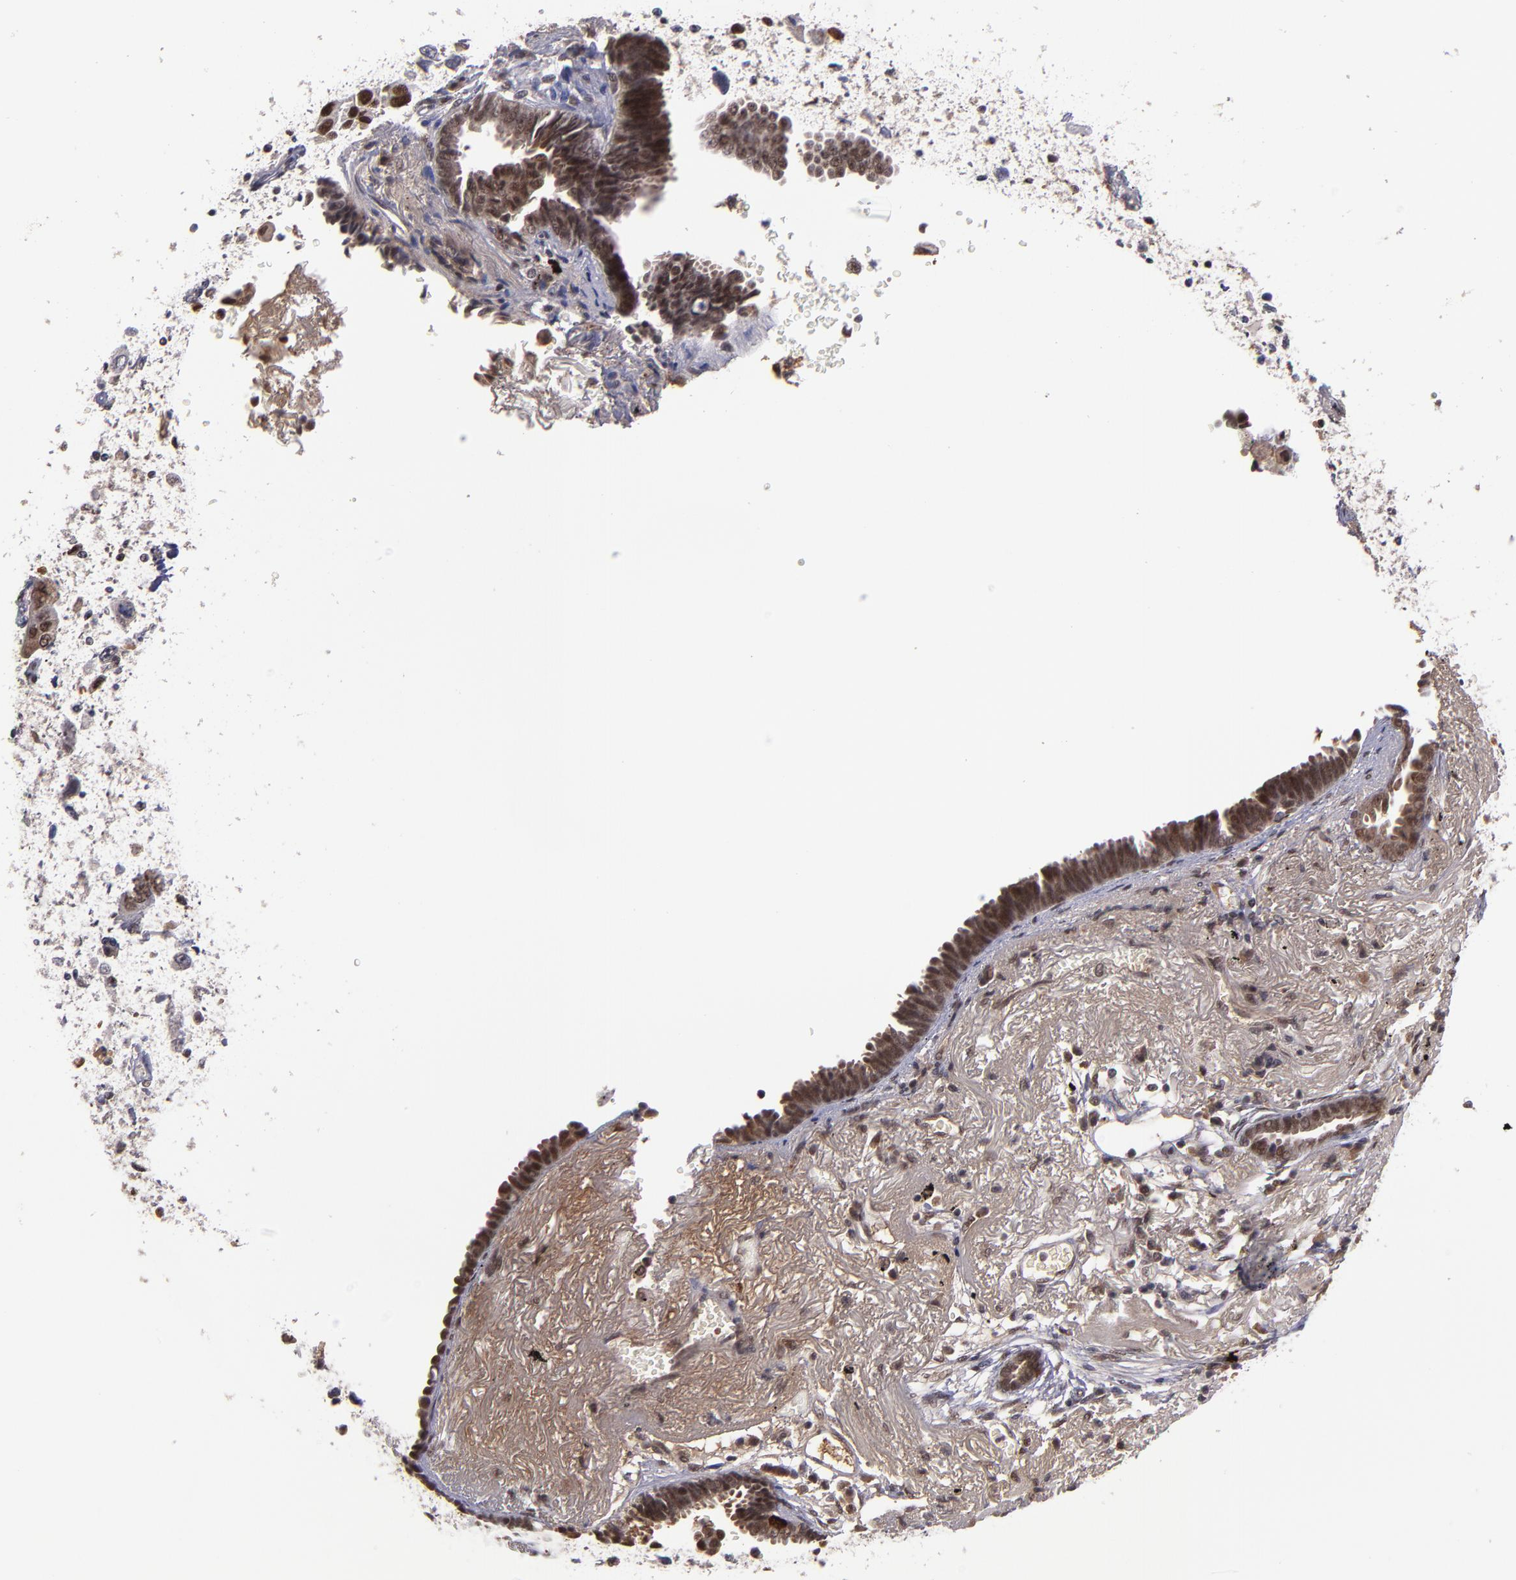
{"staining": {"intensity": "moderate", "quantity": ">75%", "location": "cytoplasmic/membranous,nuclear"}, "tissue": "lung cancer", "cell_type": "Tumor cells", "image_type": "cancer", "snomed": [{"axis": "morphology", "description": "Adenocarcinoma, NOS"}, {"axis": "topography", "description": "Lung"}], "caption": "DAB immunohistochemical staining of human lung adenocarcinoma shows moderate cytoplasmic/membranous and nuclear protein positivity in approximately >75% of tumor cells.", "gene": "EP300", "patient": {"sex": "female", "age": 64}}